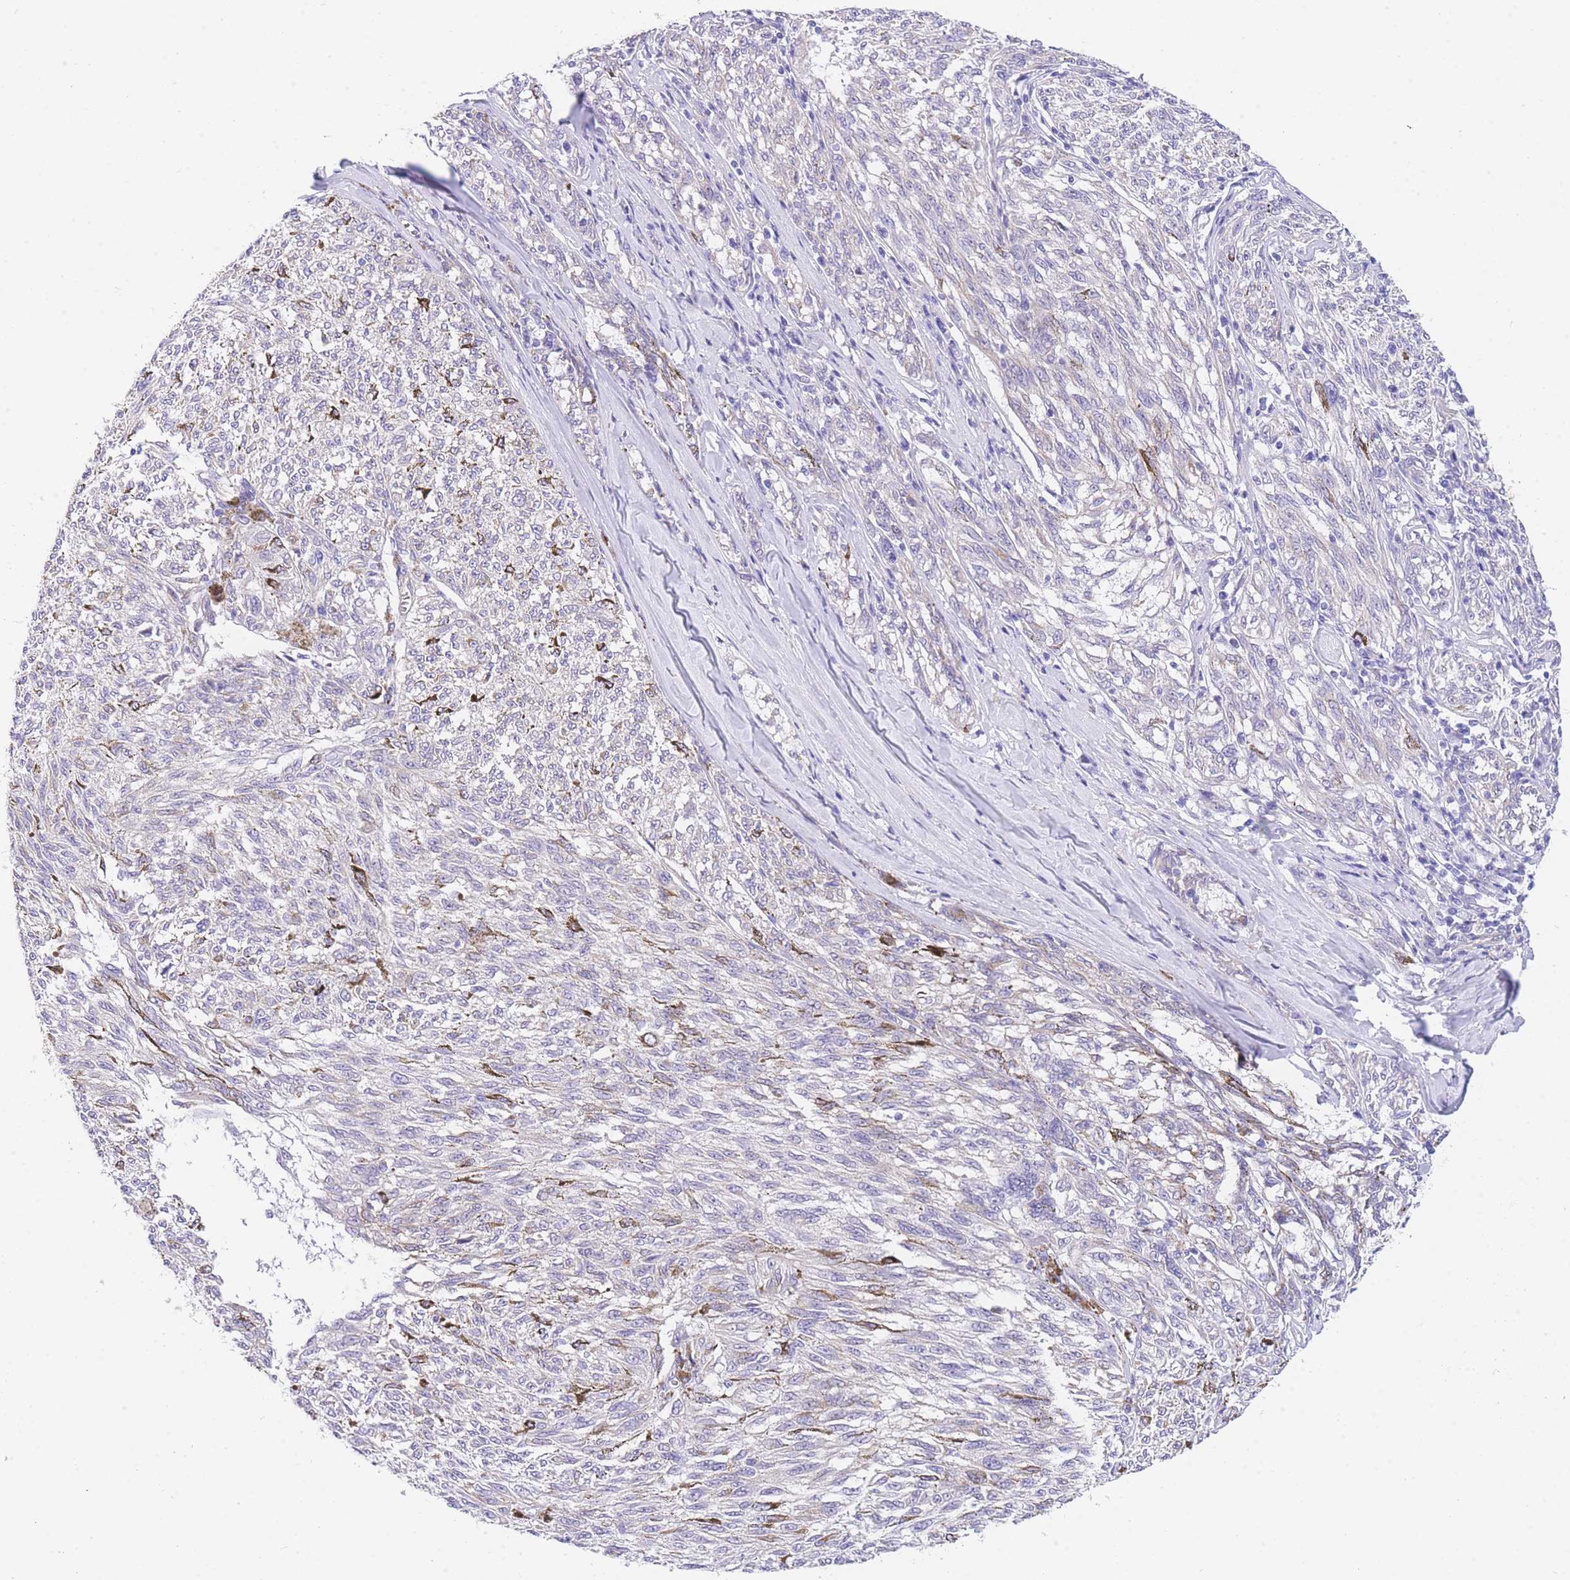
{"staining": {"intensity": "negative", "quantity": "none", "location": "none"}, "tissue": "melanoma", "cell_type": "Tumor cells", "image_type": "cancer", "snomed": [{"axis": "morphology", "description": "Malignant melanoma, NOS"}, {"axis": "topography", "description": "Skin"}], "caption": "DAB (3,3'-diaminobenzidine) immunohistochemical staining of melanoma demonstrates no significant staining in tumor cells.", "gene": "SRSF12", "patient": {"sex": "female", "age": 72}}